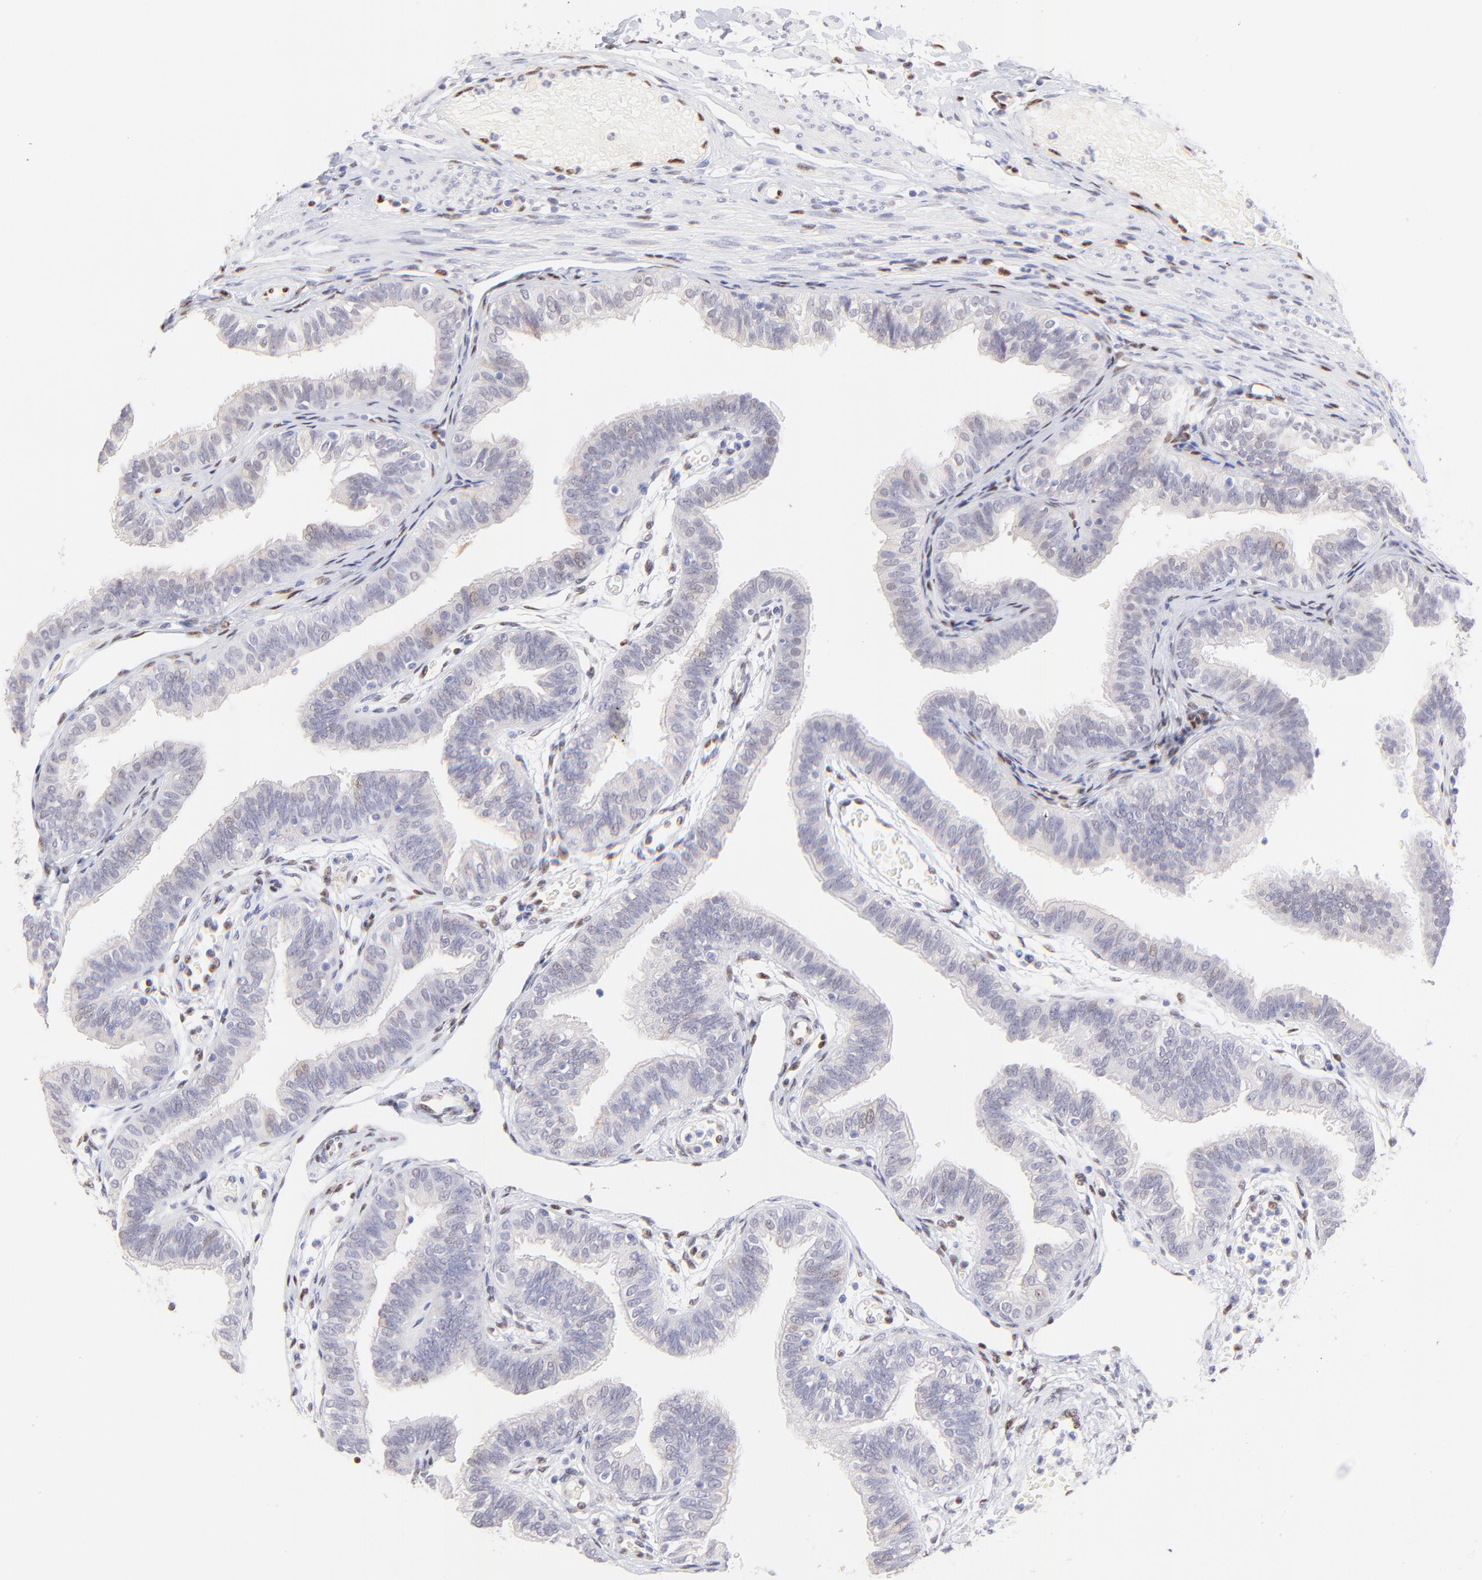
{"staining": {"intensity": "negative", "quantity": "none", "location": "none"}, "tissue": "fallopian tube", "cell_type": "Glandular cells", "image_type": "normal", "snomed": [{"axis": "morphology", "description": "Normal tissue, NOS"}, {"axis": "morphology", "description": "Dermoid, NOS"}, {"axis": "topography", "description": "Fallopian tube"}], "caption": "This is a photomicrograph of IHC staining of benign fallopian tube, which shows no expression in glandular cells.", "gene": "KLF4", "patient": {"sex": "female", "age": 33}}